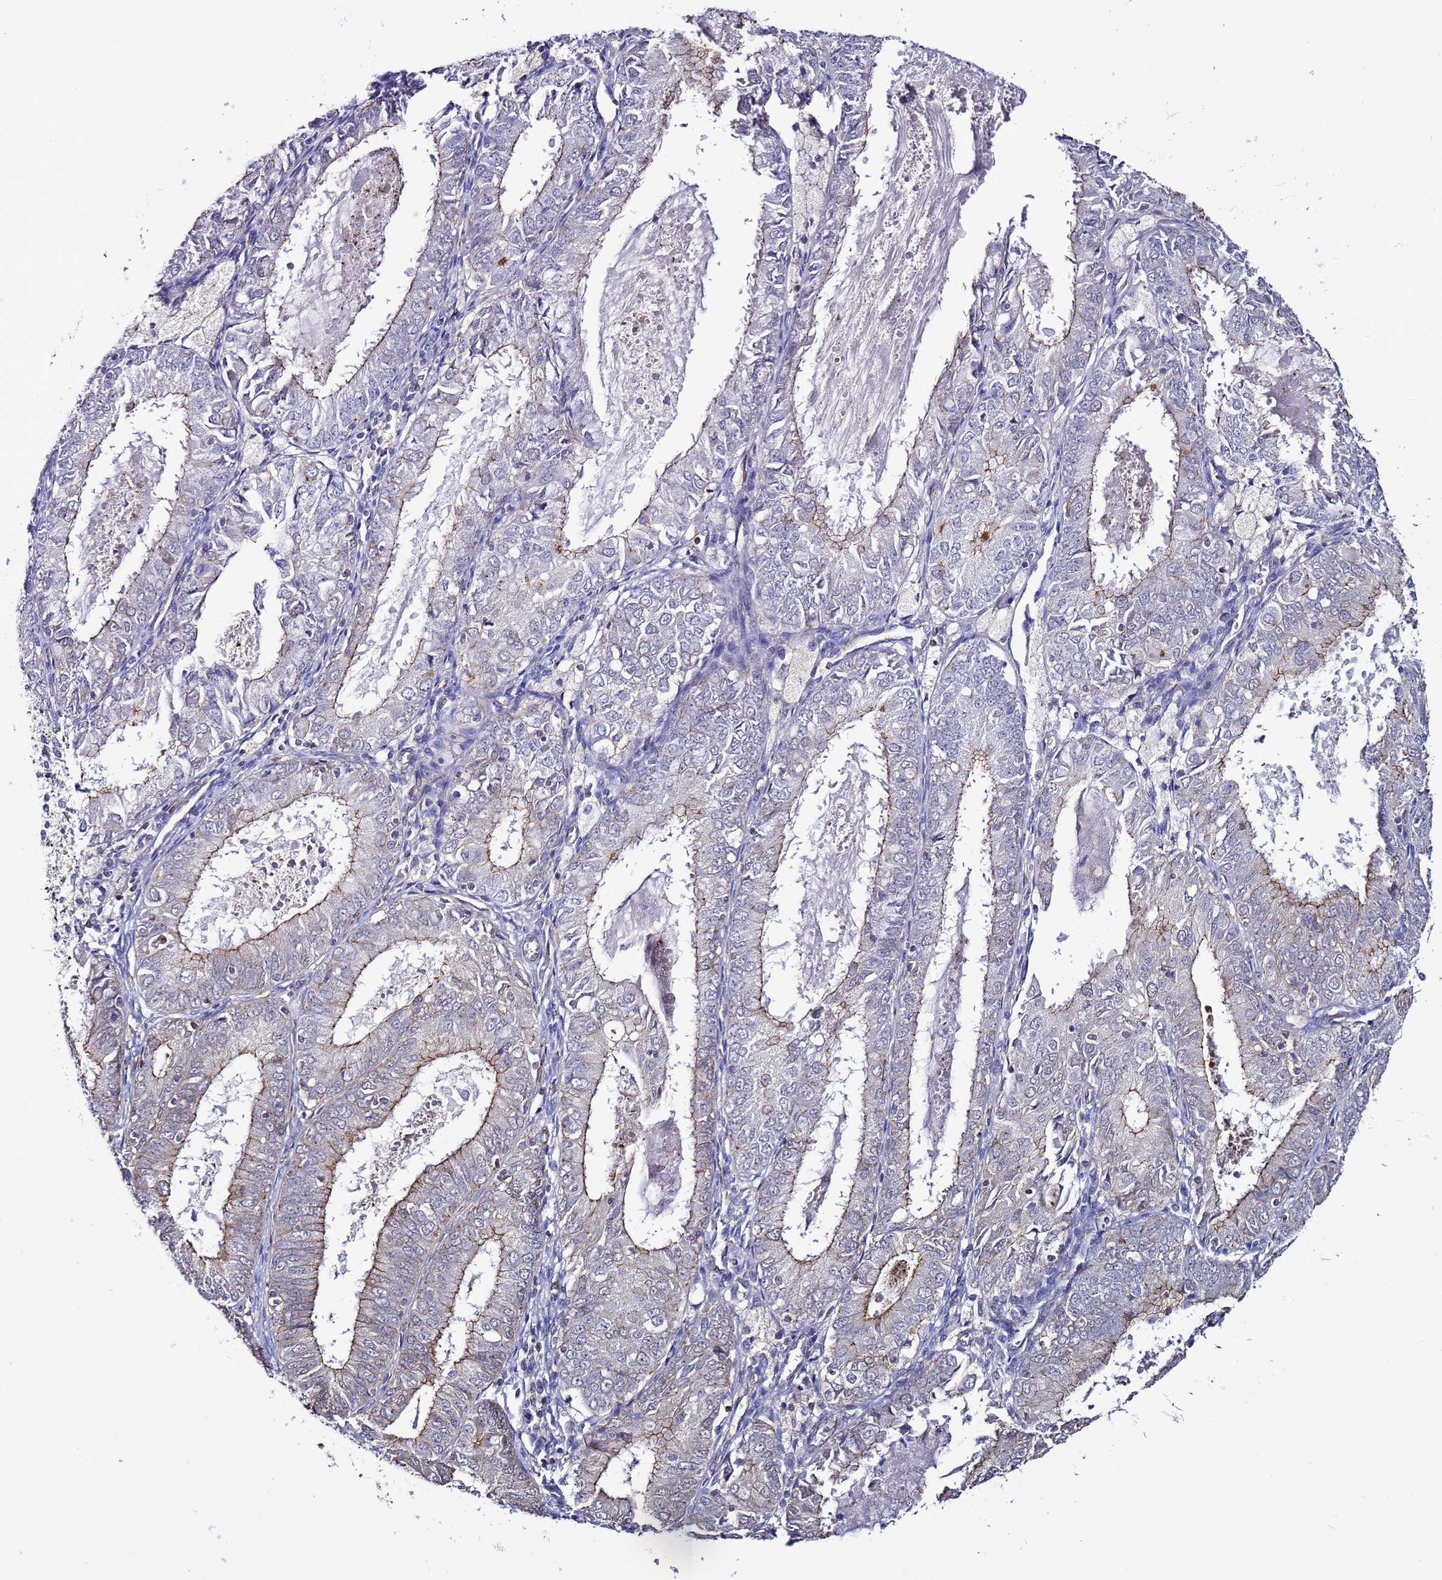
{"staining": {"intensity": "moderate", "quantity": "<25%", "location": "cytoplasmic/membranous"}, "tissue": "endometrial cancer", "cell_type": "Tumor cells", "image_type": "cancer", "snomed": [{"axis": "morphology", "description": "Adenocarcinoma, NOS"}, {"axis": "topography", "description": "Endometrium"}], "caption": "High-power microscopy captured an IHC histopathology image of endometrial adenocarcinoma, revealing moderate cytoplasmic/membranous positivity in approximately <25% of tumor cells.", "gene": "TENM3", "patient": {"sex": "female", "age": 57}}